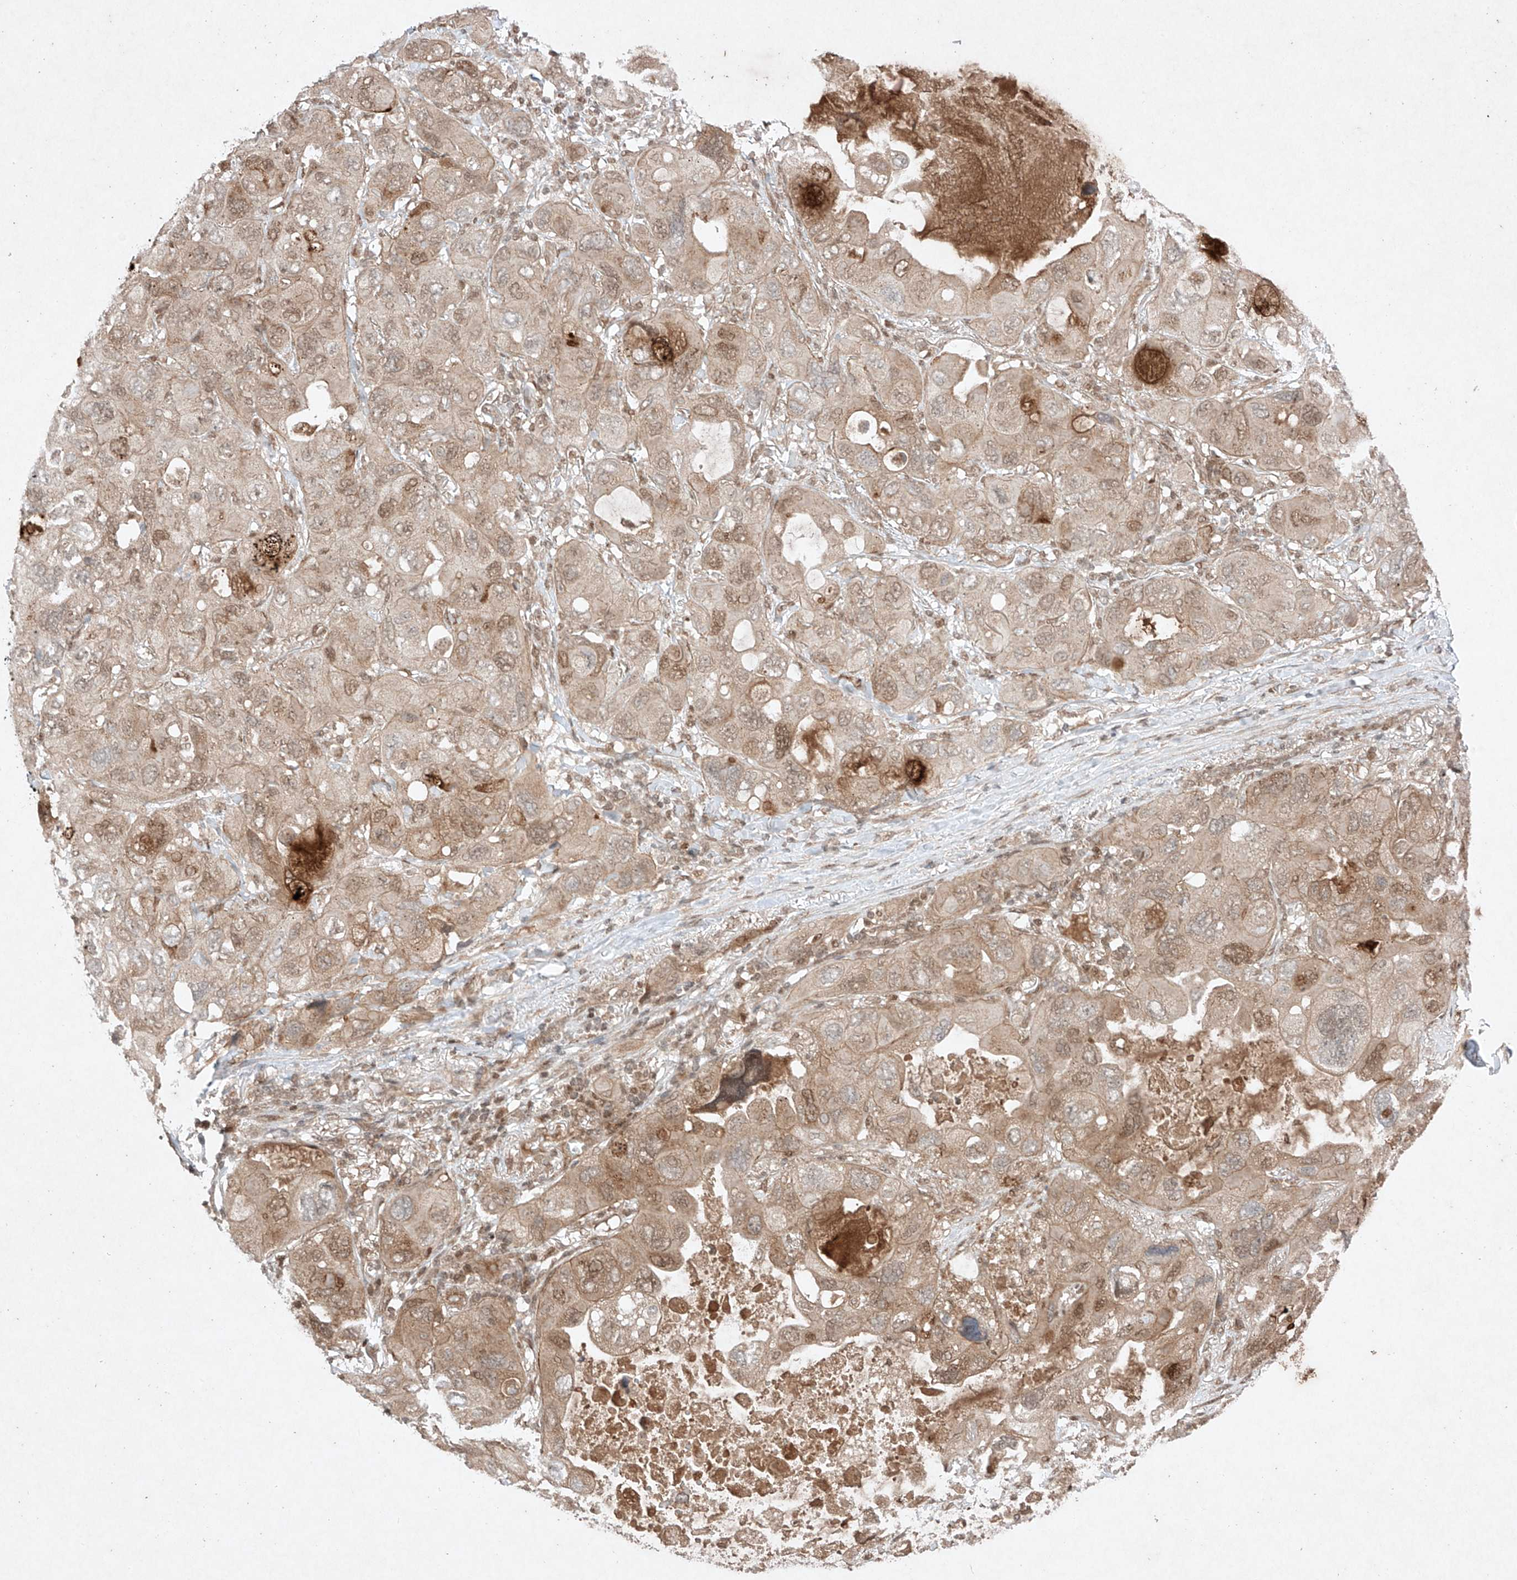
{"staining": {"intensity": "moderate", "quantity": "25%-75%", "location": "cytoplasmic/membranous,nuclear"}, "tissue": "lung cancer", "cell_type": "Tumor cells", "image_type": "cancer", "snomed": [{"axis": "morphology", "description": "Squamous cell carcinoma, NOS"}, {"axis": "topography", "description": "Lung"}], "caption": "Lung cancer was stained to show a protein in brown. There is medium levels of moderate cytoplasmic/membranous and nuclear staining in approximately 25%-75% of tumor cells.", "gene": "RNF31", "patient": {"sex": "female", "age": 73}}